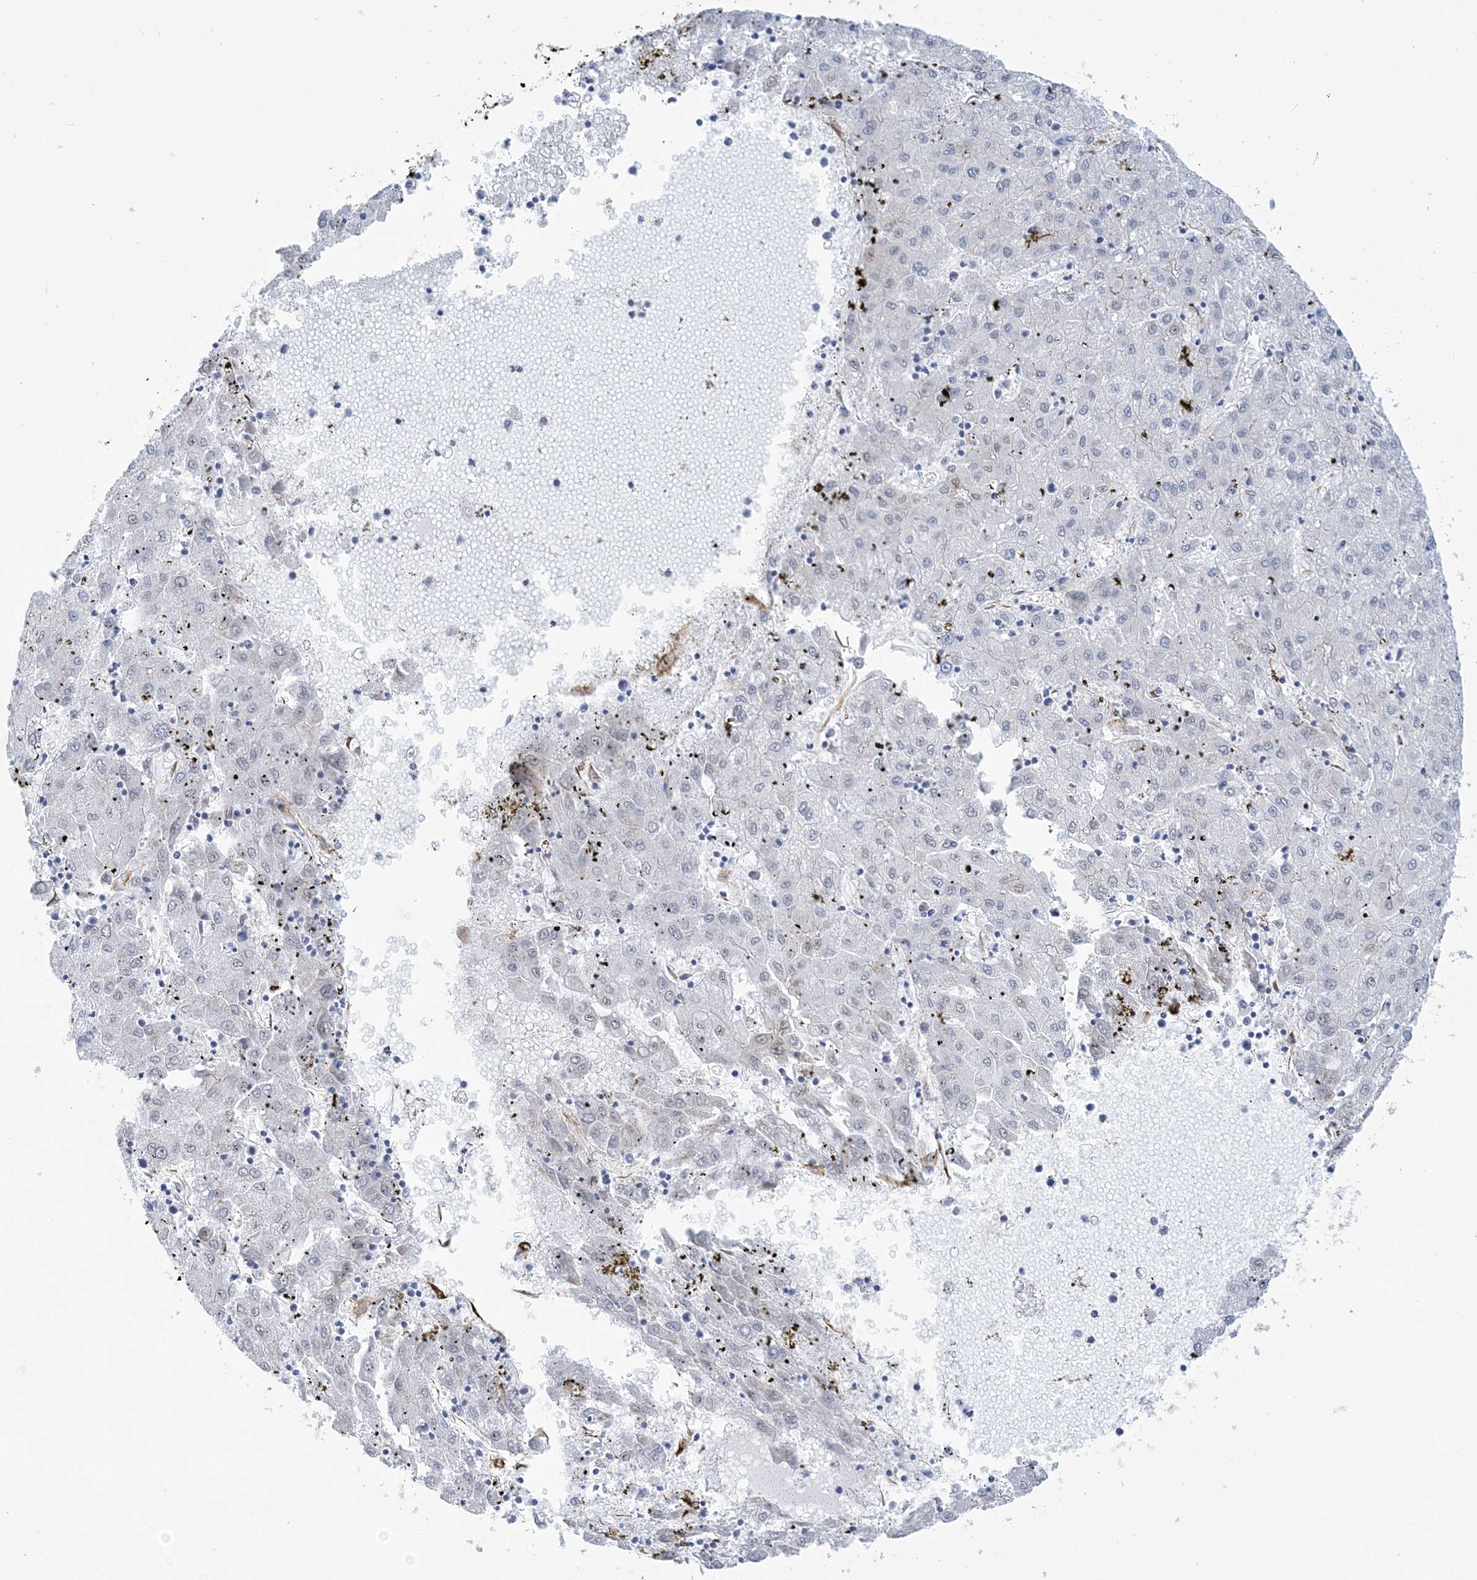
{"staining": {"intensity": "negative", "quantity": "none", "location": "none"}, "tissue": "liver cancer", "cell_type": "Tumor cells", "image_type": "cancer", "snomed": [{"axis": "morphology", "description": "Carcinoma, Hepatocellular, NOS"}, {"axis": "topography", "description": "Liver"}], "caption": "Tumor cells show no significant protein positivity in liver cancer (hepatocellular carcinoma).", "gene": "PLEKHG4B", "patient": {"sex": "male", "age": 72}}